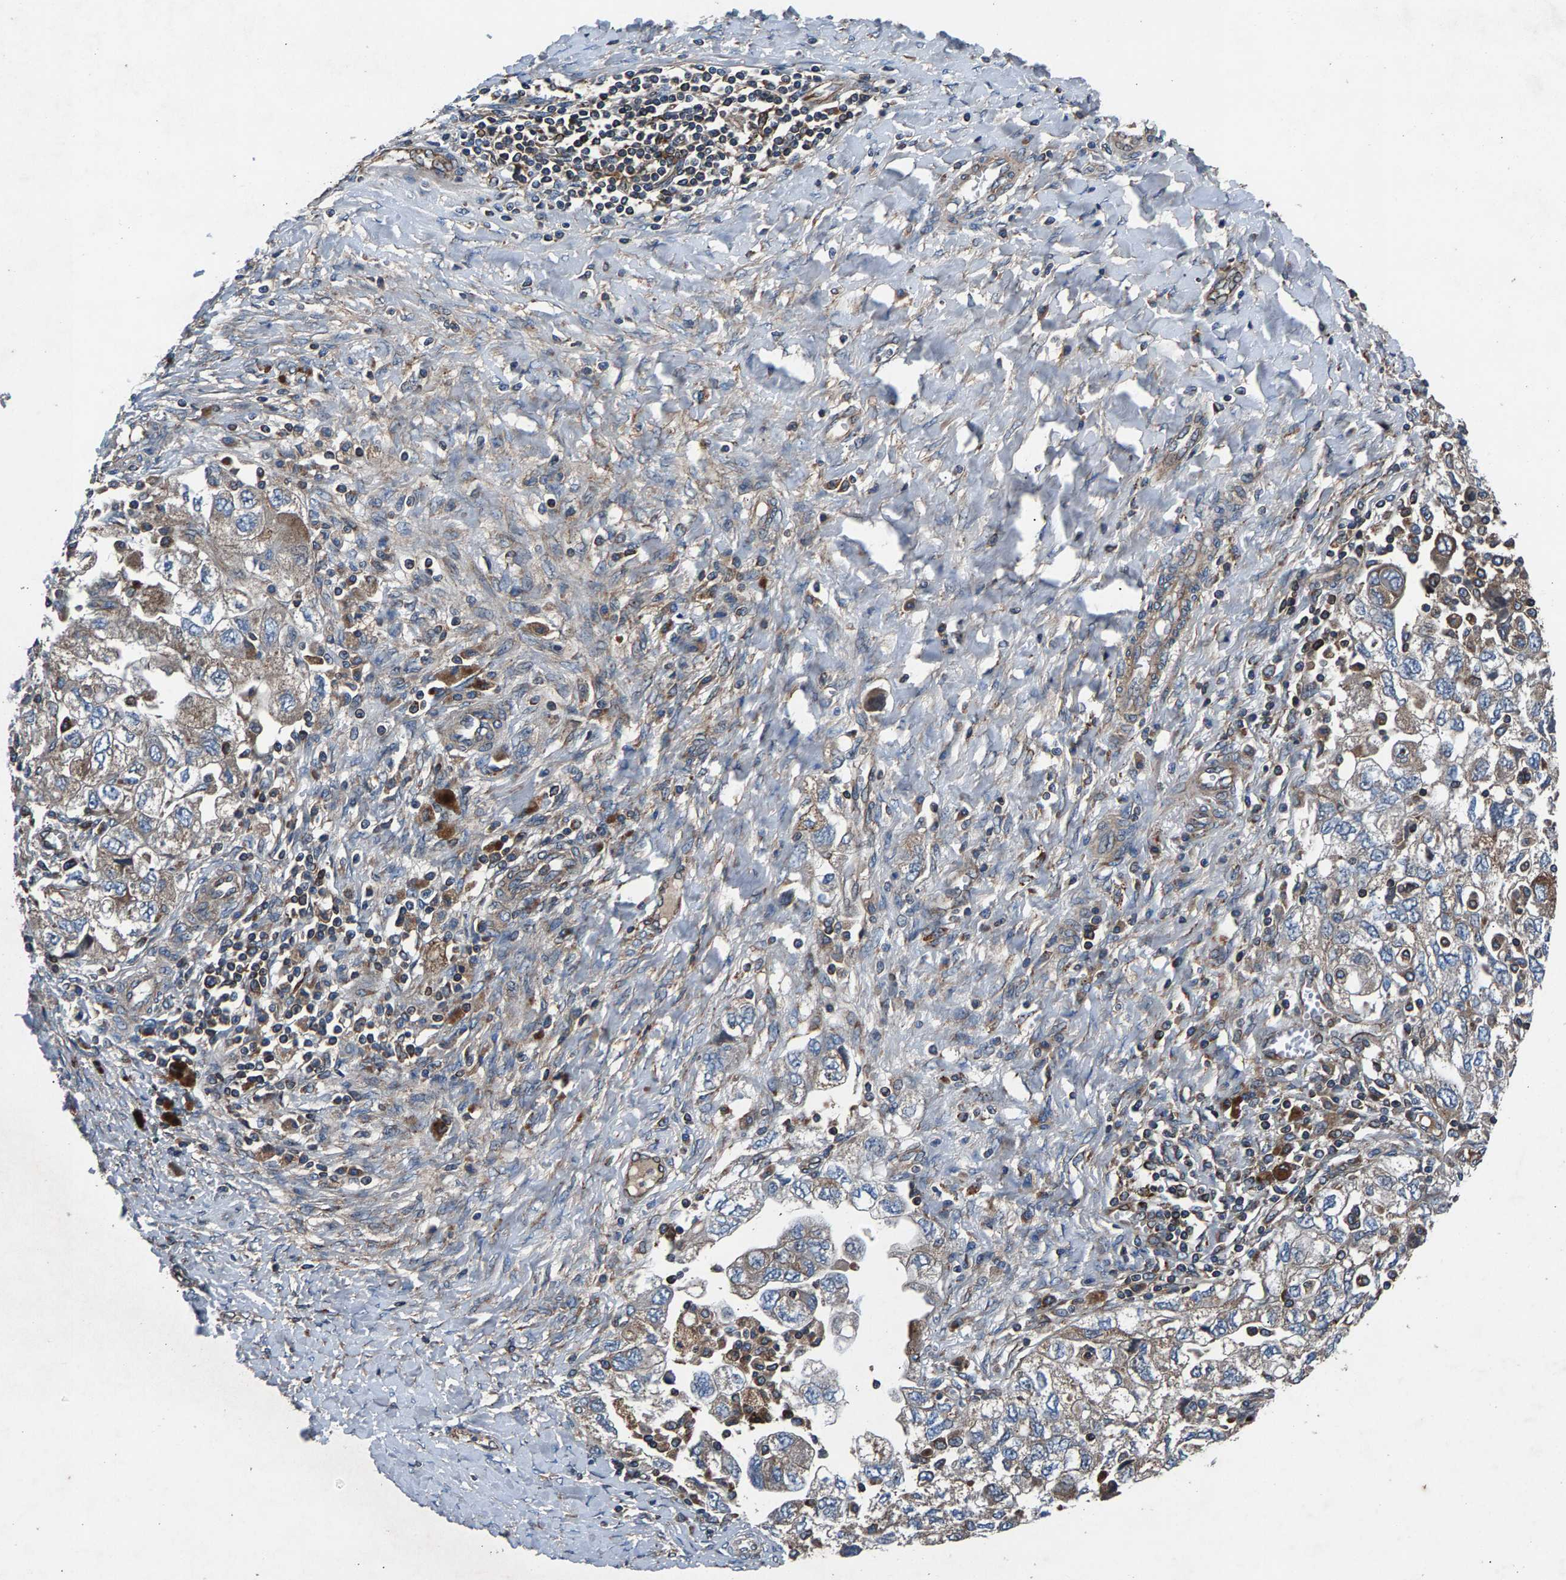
{"staining": {"intensity": "weak", "quantity": "<25%", "location": "cytoplasmic/membranous"}, "tissue": "ovarian cancer", "cell_type": "Tumor cells", "image_type": "cancer", "snomed": [{"axis": "morphology", "description": "Carcinoma, NOS"}, {"axis": "morphology", "description": "Cystadenocarcinoma, serous, NOS"}, {"axis": "topography", "description": "Ovary"}], "caption": "Protein analysis of ovarian serous cystadenocarcinoma reveals no significant staining in tumor cells.", "gene": "LPCAT1", "patient": {"sex": "female", "age": 69}}